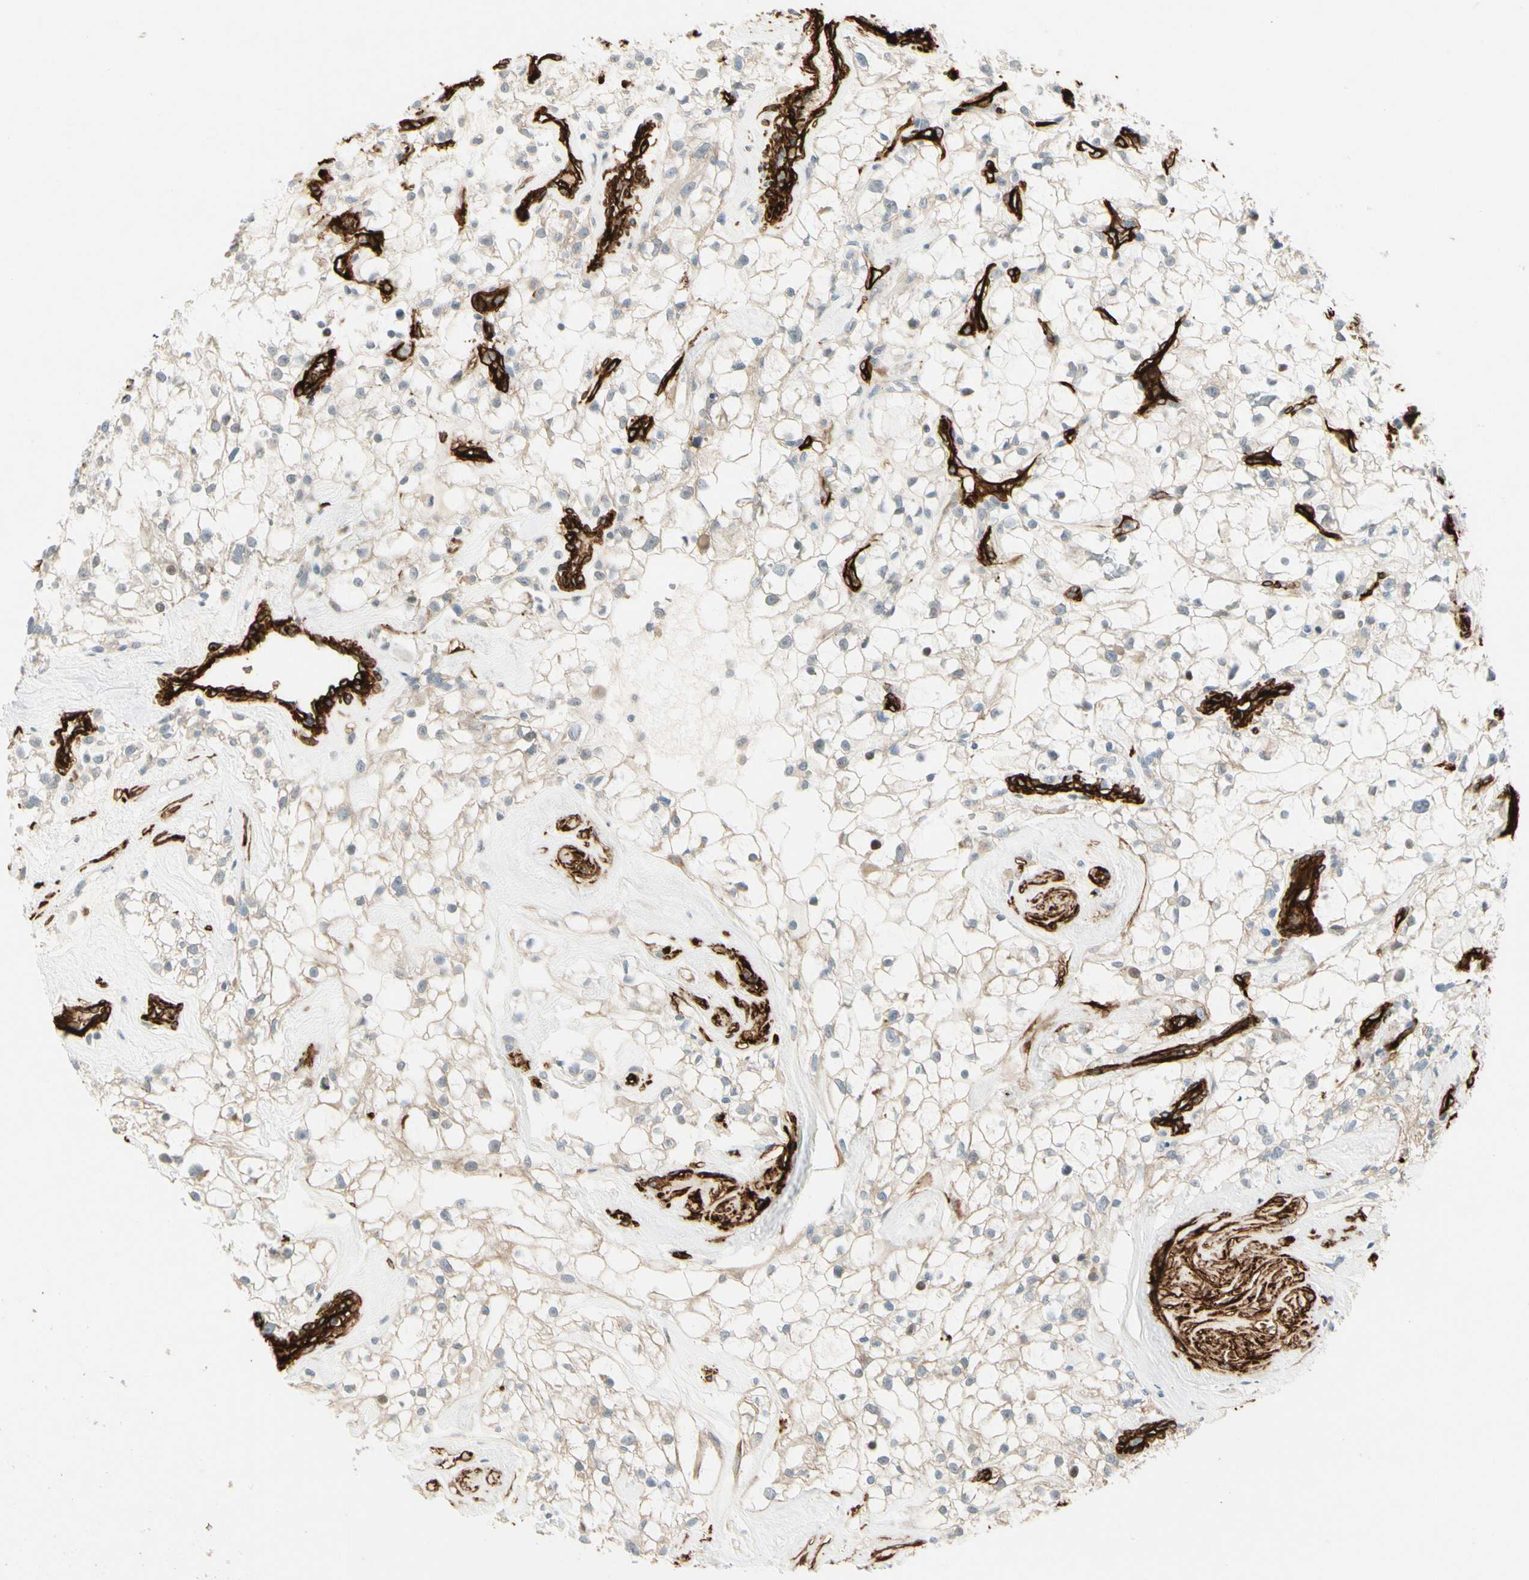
{"staining": {"intensity": "negative", "quantity": "none", "location": "none"}, "tissue": "renal cancer", "cell_type": "Tumor cells", "image_type": "cancer", "snomed": [{"axis": "morphology", "description": "Adenocarcinoma, NOS"}, {"axis": "topography", "description": "Kidney"}], "caption": "IHC of human renal cancer displays no positivity in tumor cells.", "gene": "MCAM", "patient": {"sex": "female", "age": 60}}